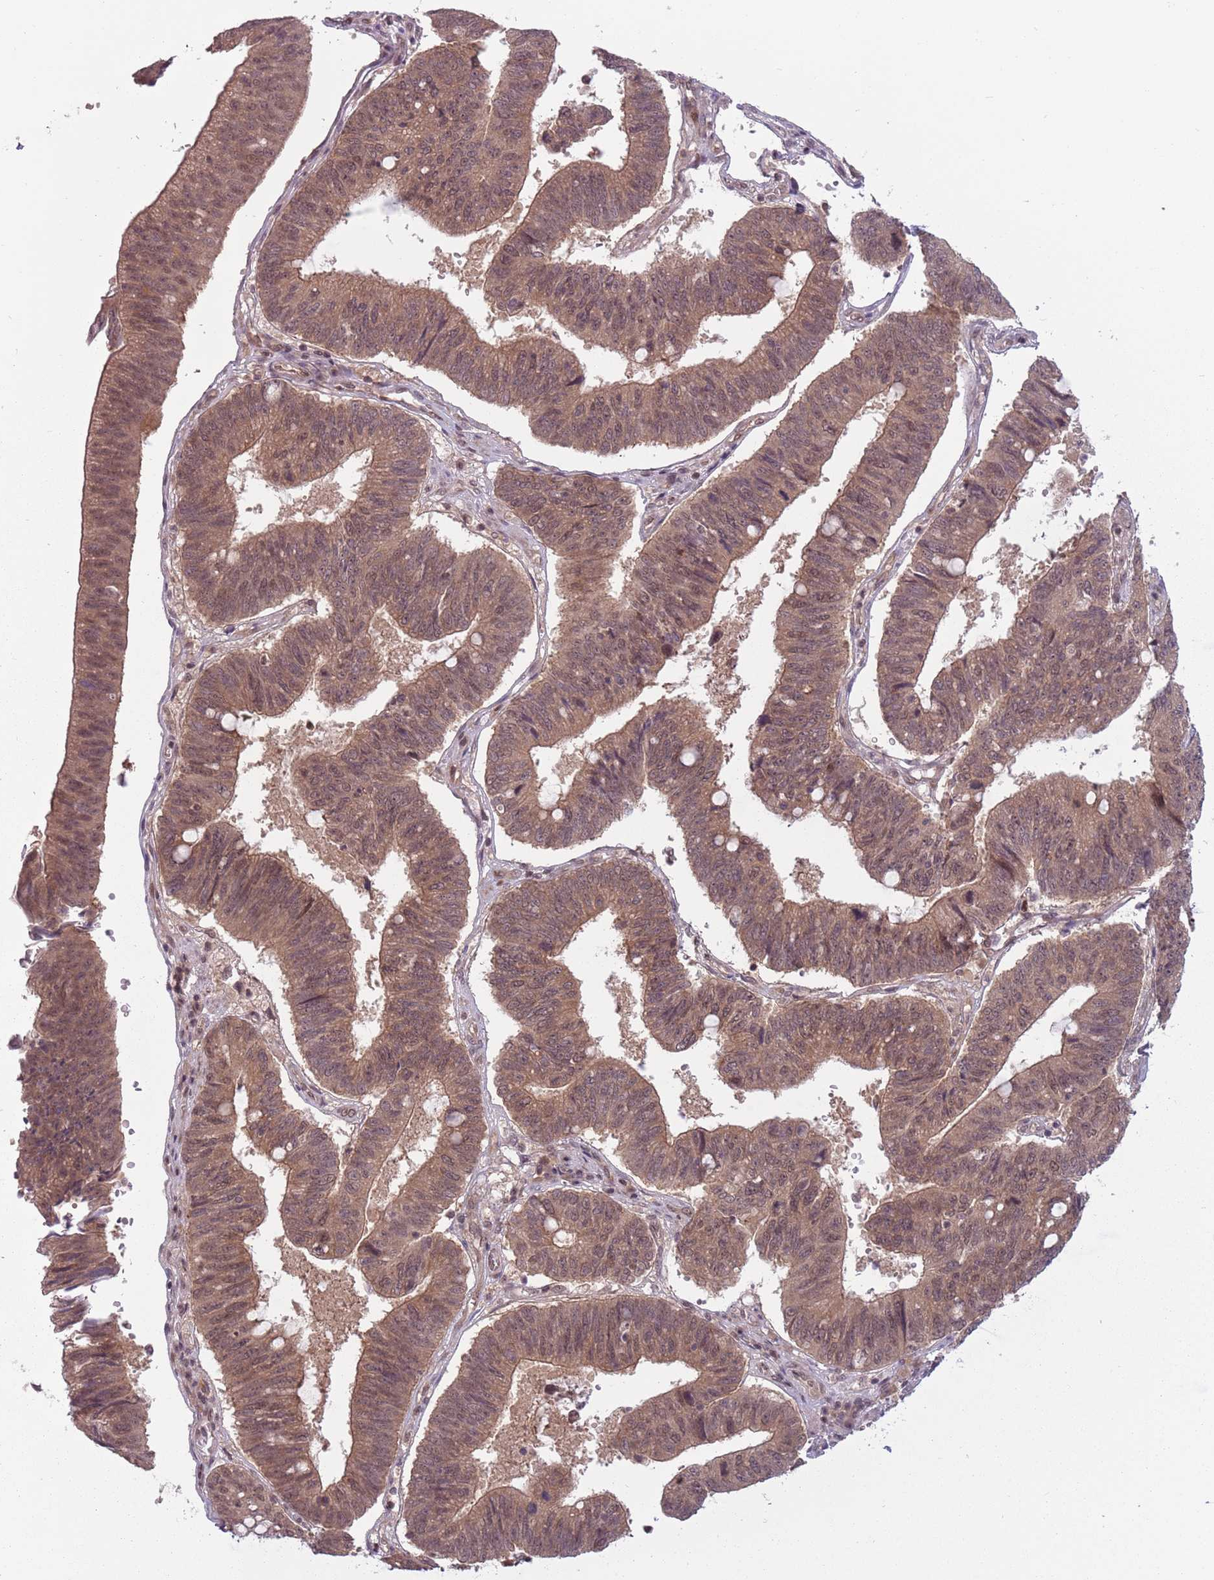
{"staining": {"intensity": "moderate", "quantity": ">75%", "location": "cytoplasmic/membranous,nuclear"}, "tissue": "stomach cancer", "cell_type": "Tumor cells", "image_type": "cancer", "snomed": [{"axis": "morphology", "description": "Adenocarcinoma, NOS"}, {"axis": "topography", "description": "Stomach"}], "caption": "Human stomach cancer (adenocarcinoma) stained with a brown dye exhibits moderate cytoplasmic/membranous and nuclear positive expression in about >75% of tumor cells.", "gene": "ADAMTS3", "patient": {"sex": "male", "age": 59}}